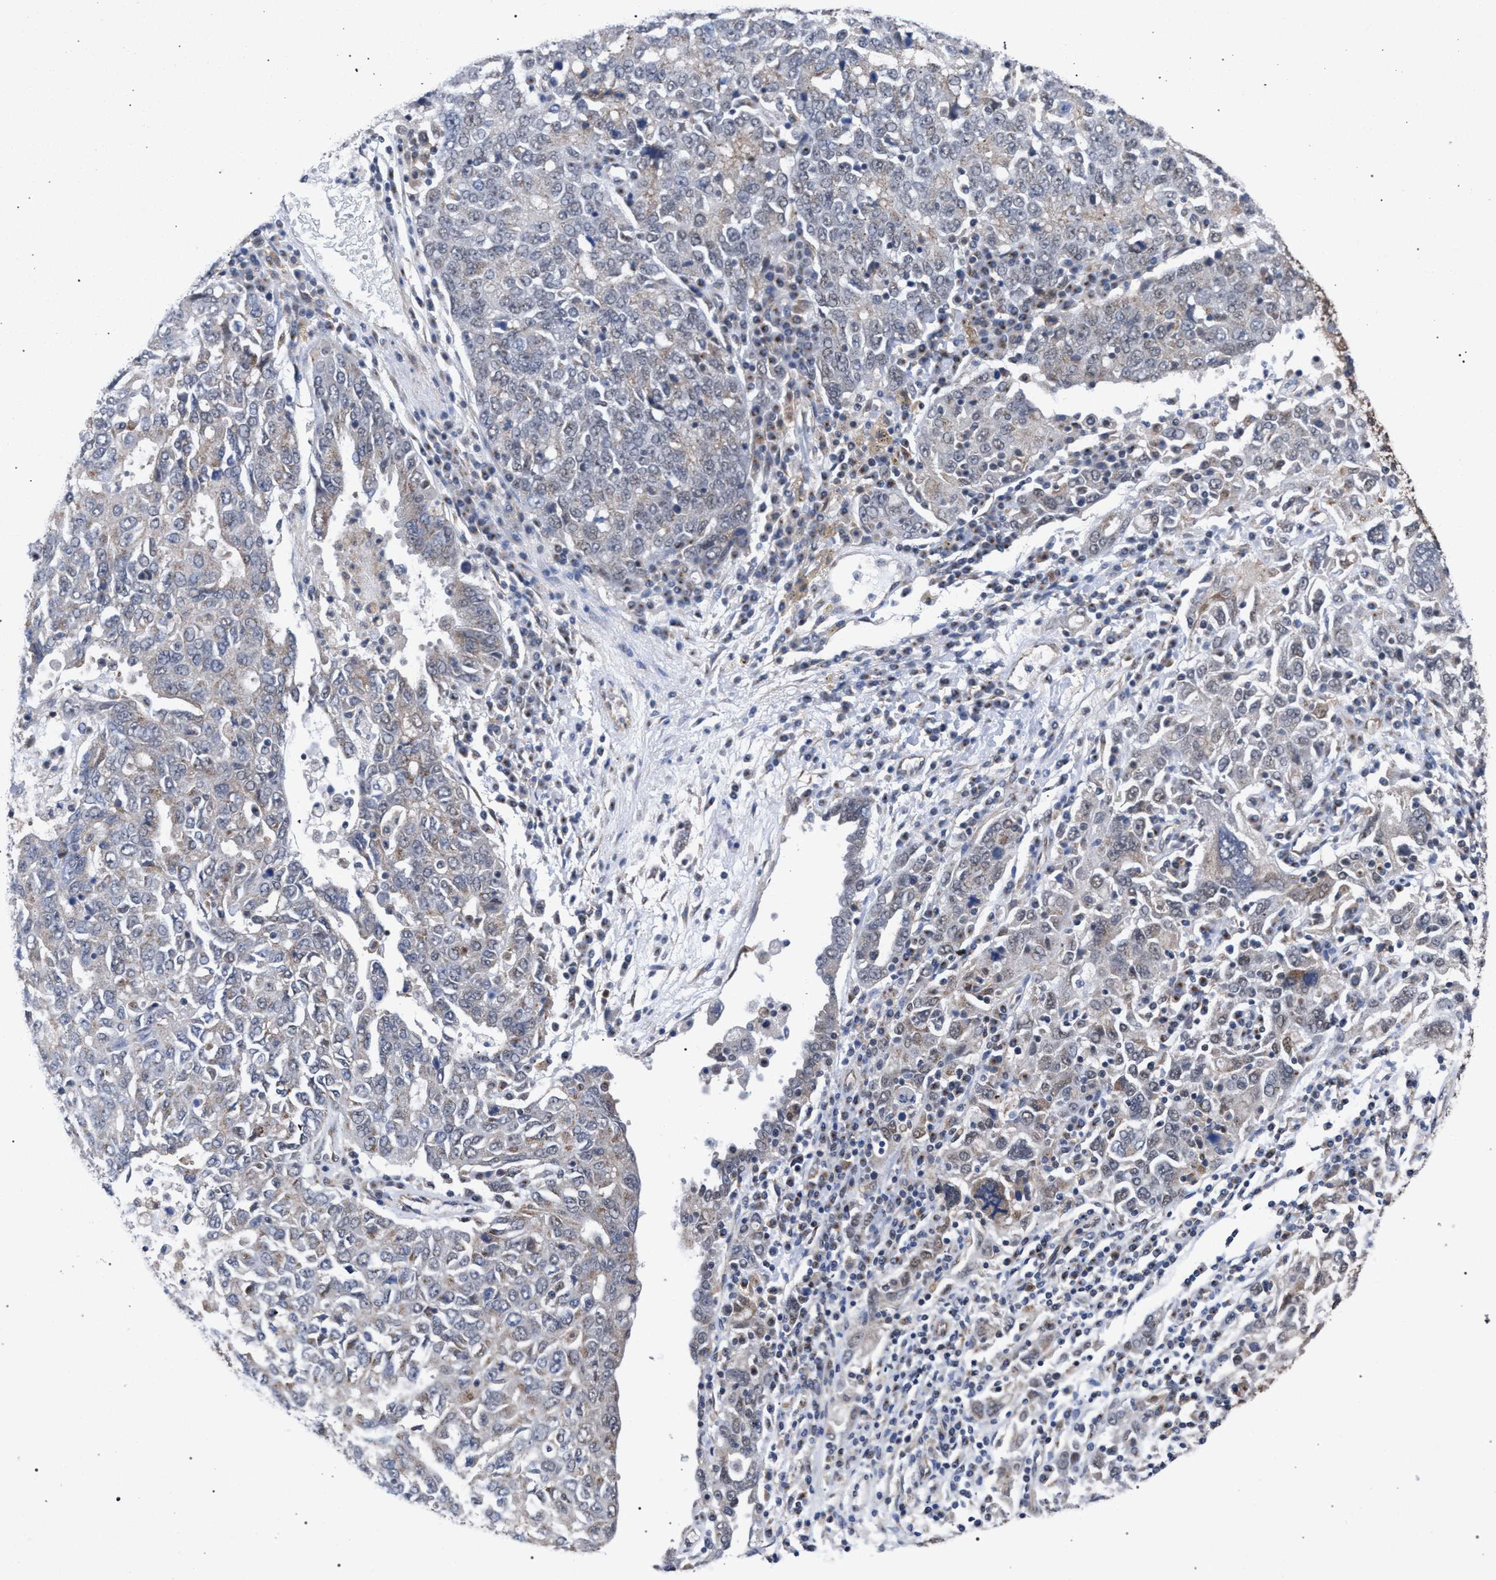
{"staining": {"intensity": "weak", "quantity": "25%-75%", "location": "cytoplasmic/membranous"}, "tissue": "ovarian cancer", "cell_type": "Tumor cells", "image_type": "cancer", "snomed": [{"axis": "morphology", "description": "Carcinoma, endometroid"}, {"axis": "topography", "description": "Ovary"}], "caption": "High-power microscopy captured an immunohistochemistry (IHC) micrograph of ovarian cancer, revealing weak cytoplasmic/membranous positivity in approximately 25%-75% of tumor cells. The staining was performed using DAB (3,3'-diaminobenzidine) to visualize the protein expression in brown, while the nuclei were stained in blue with hematoxylin (Magnification: 20x).", "gene": "GOLGA2", "patient": {"sex": "female", "age": 62}}